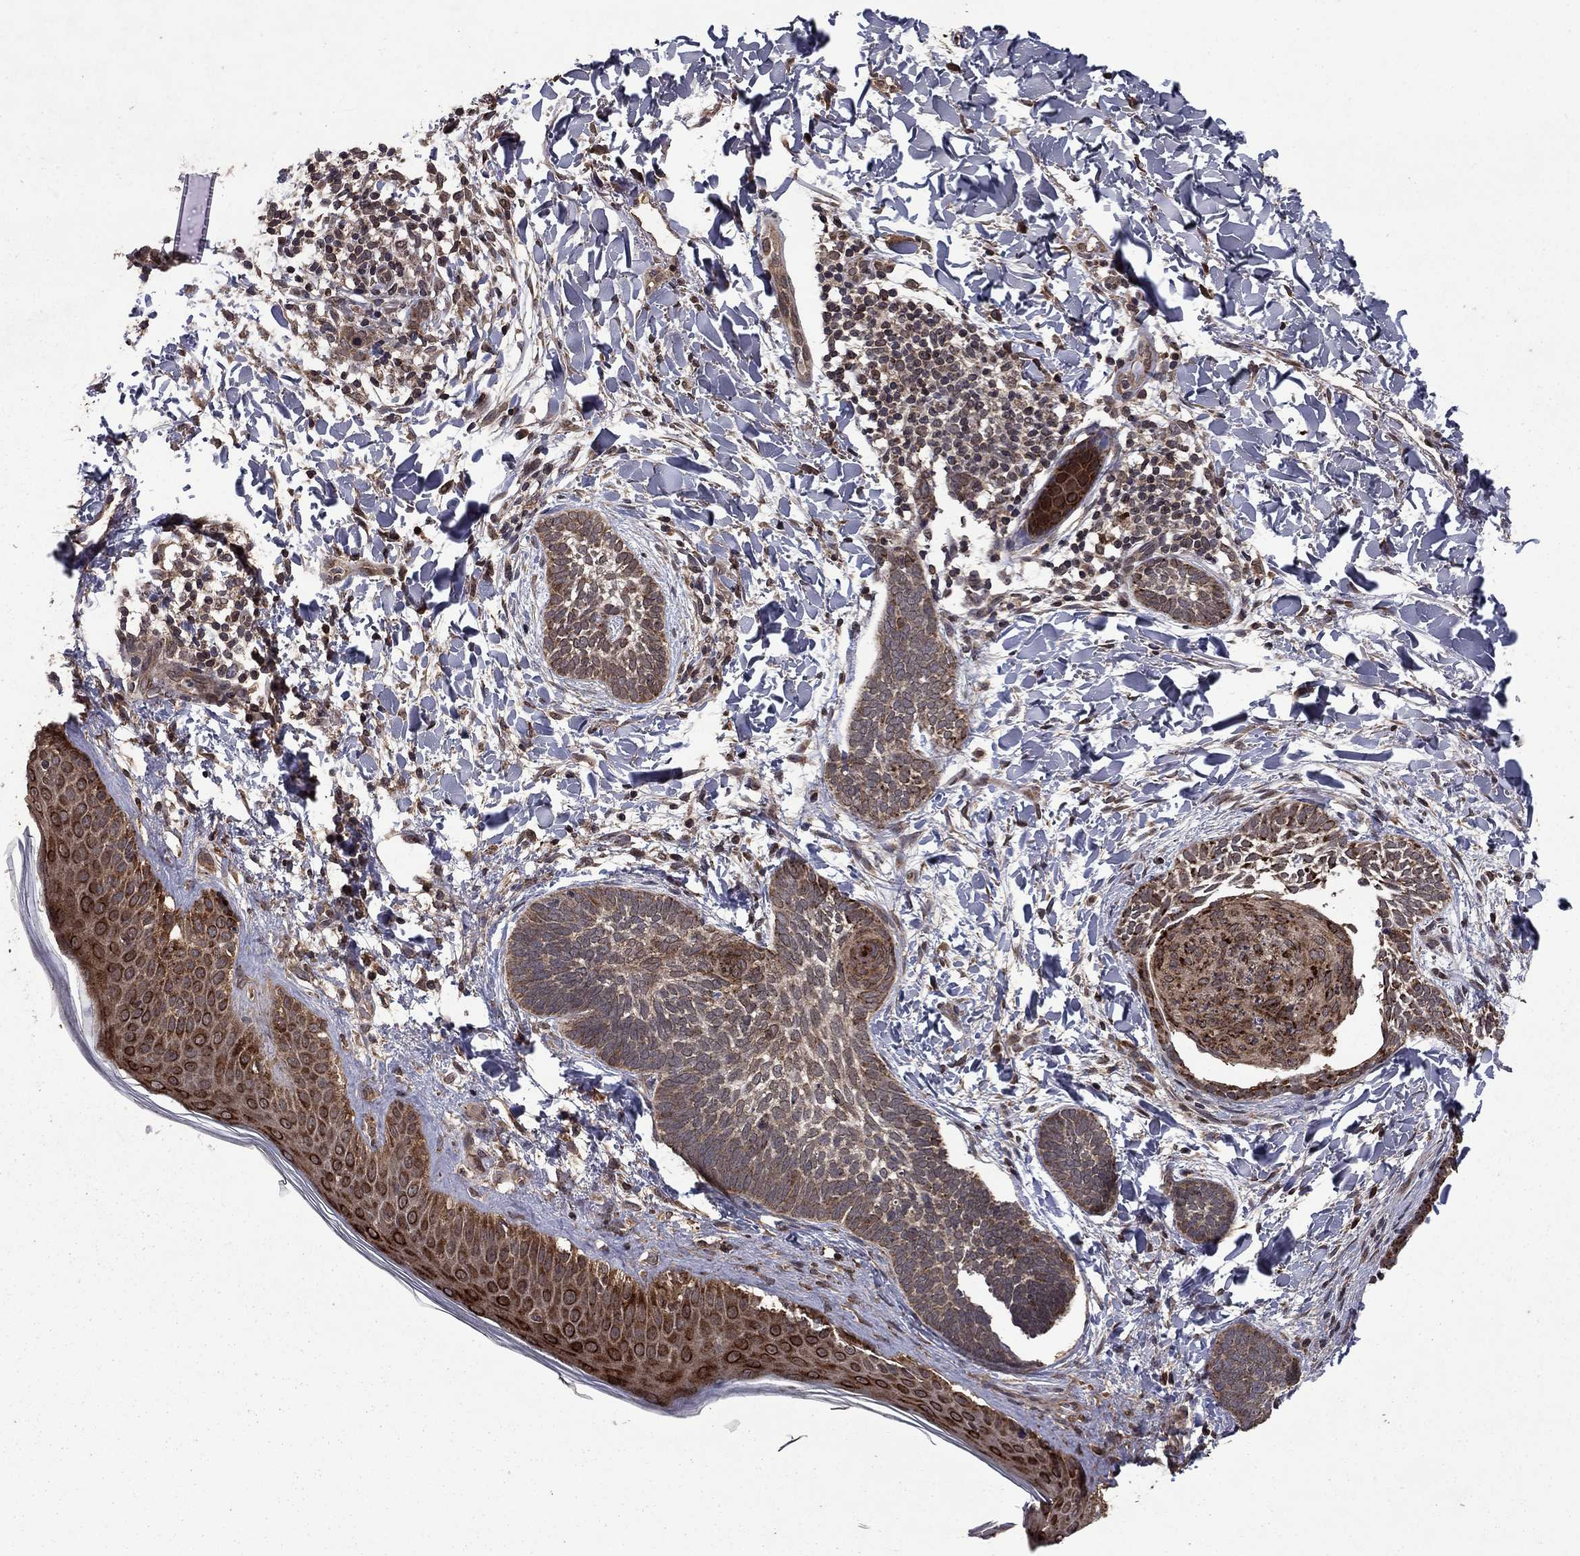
{"staining": {"intensity": "weak", "quantity": "<25%", "location": "cytoplasmic/membranous"}, "tissue": "skin cancer", "cell_type": "Tumor cells", "image_type": "cancer", "snomed": [{"axis": "morphology", "description": "Normal tissue, NOS"}, {"axis": "morphology", "description": "Basal cell carcinoma"}, {"axis": "topography", "description": "Skin"}], "caption": "IHC image of neoplastic tissue: human basal cell carcinoma (skin) stained with DAB reveals no significant protein expression in tumor cells.", "gene": "DHRS1", "patient": {"sex": "male", "age": 46}}